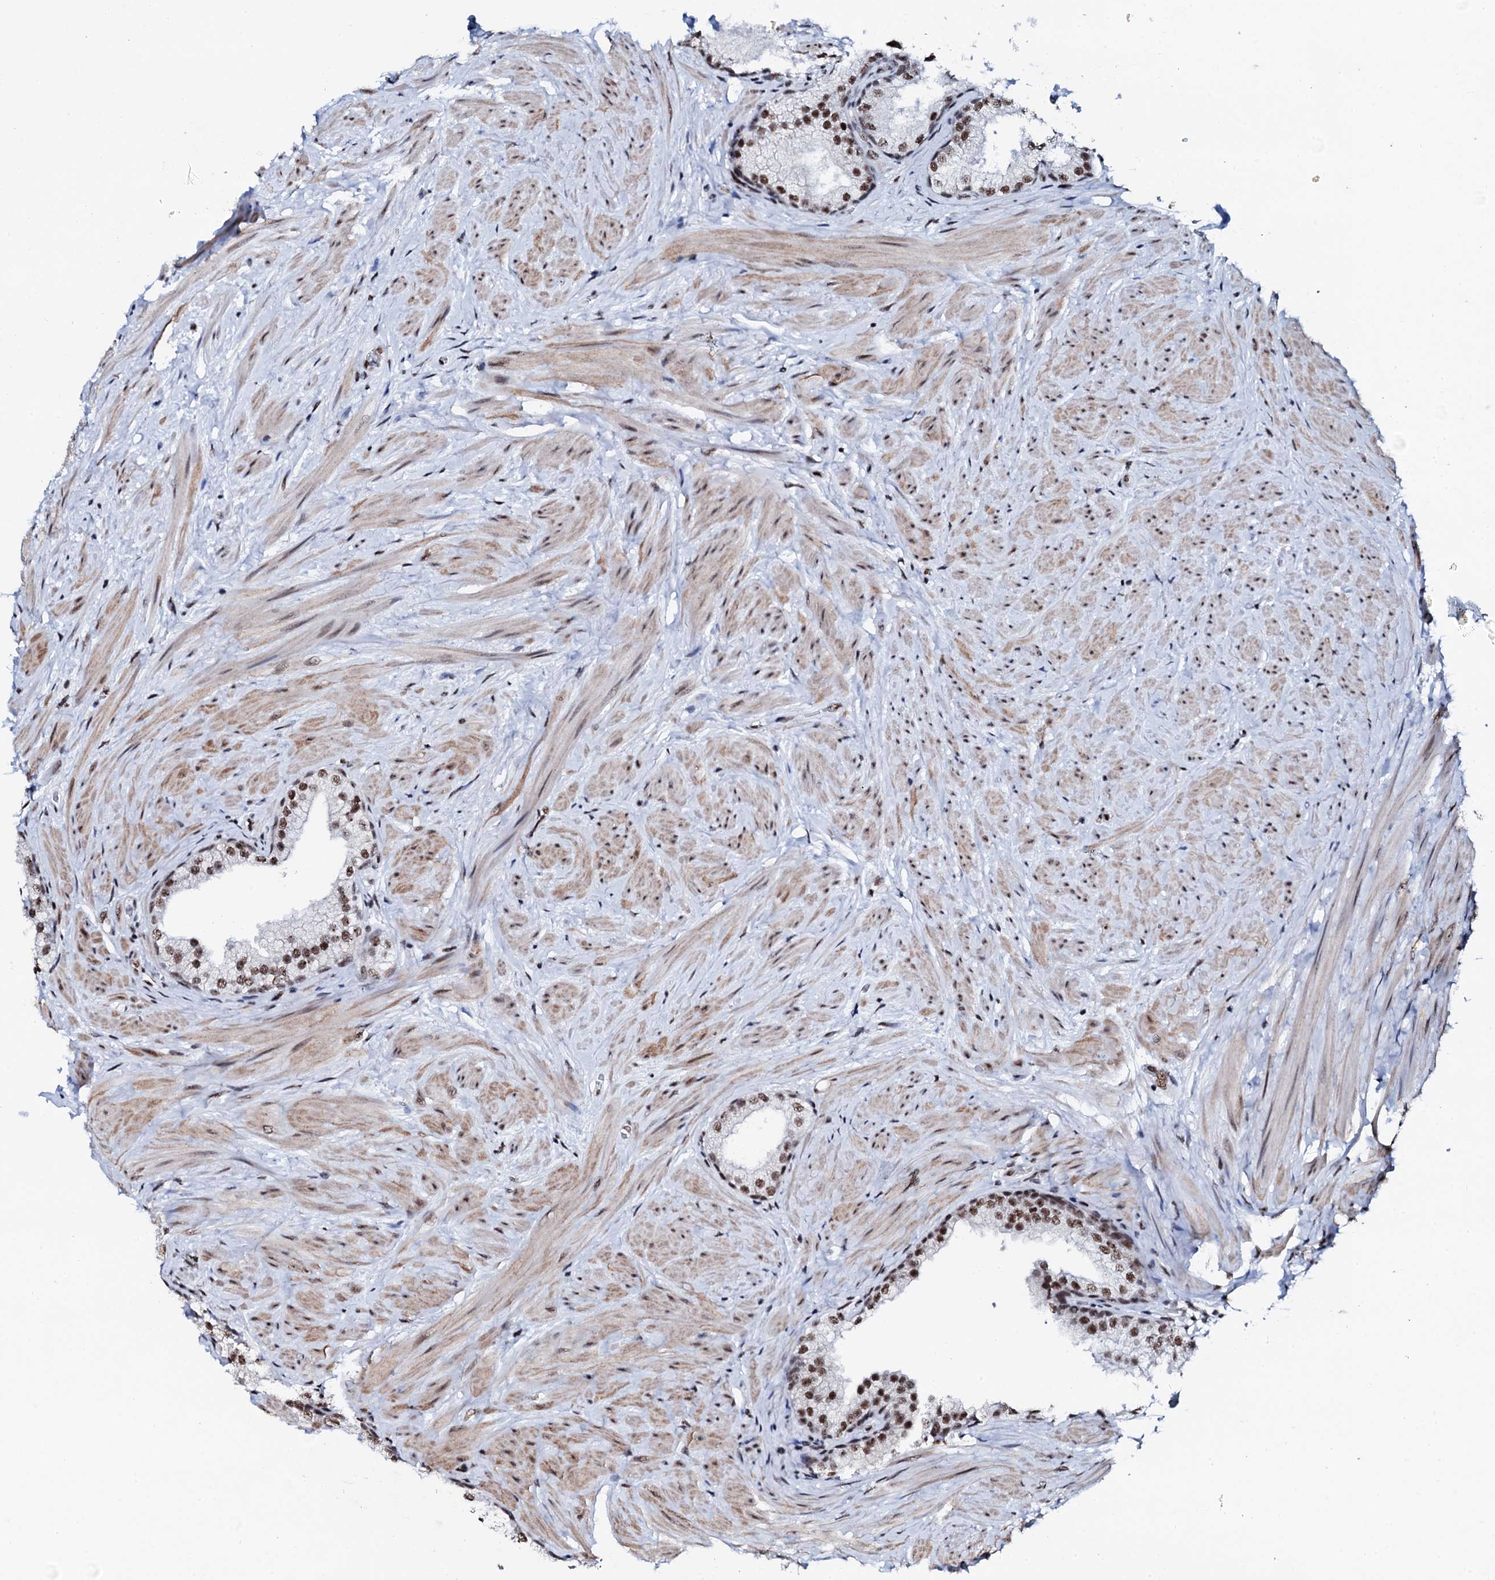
{"staining": {"intensity": "moderate", "quantity": ">75%", "location": "nuclear"}, "tissue": "prostate", "cell_type": "Glandular cells", "image_type": "normal", "snomed": [{"axis": "morphology", "description": "Normal tissue, NOS"}, {"axis": "topography", "description": "Prostate"}], "caption": "Normal prostate reveals moderate nuclear staining in approximately >75% of glandular cells, visualized by immunohistochemistry.", "gene": "NKAPD1", "patient": {"sex": "male", "age": 48}}